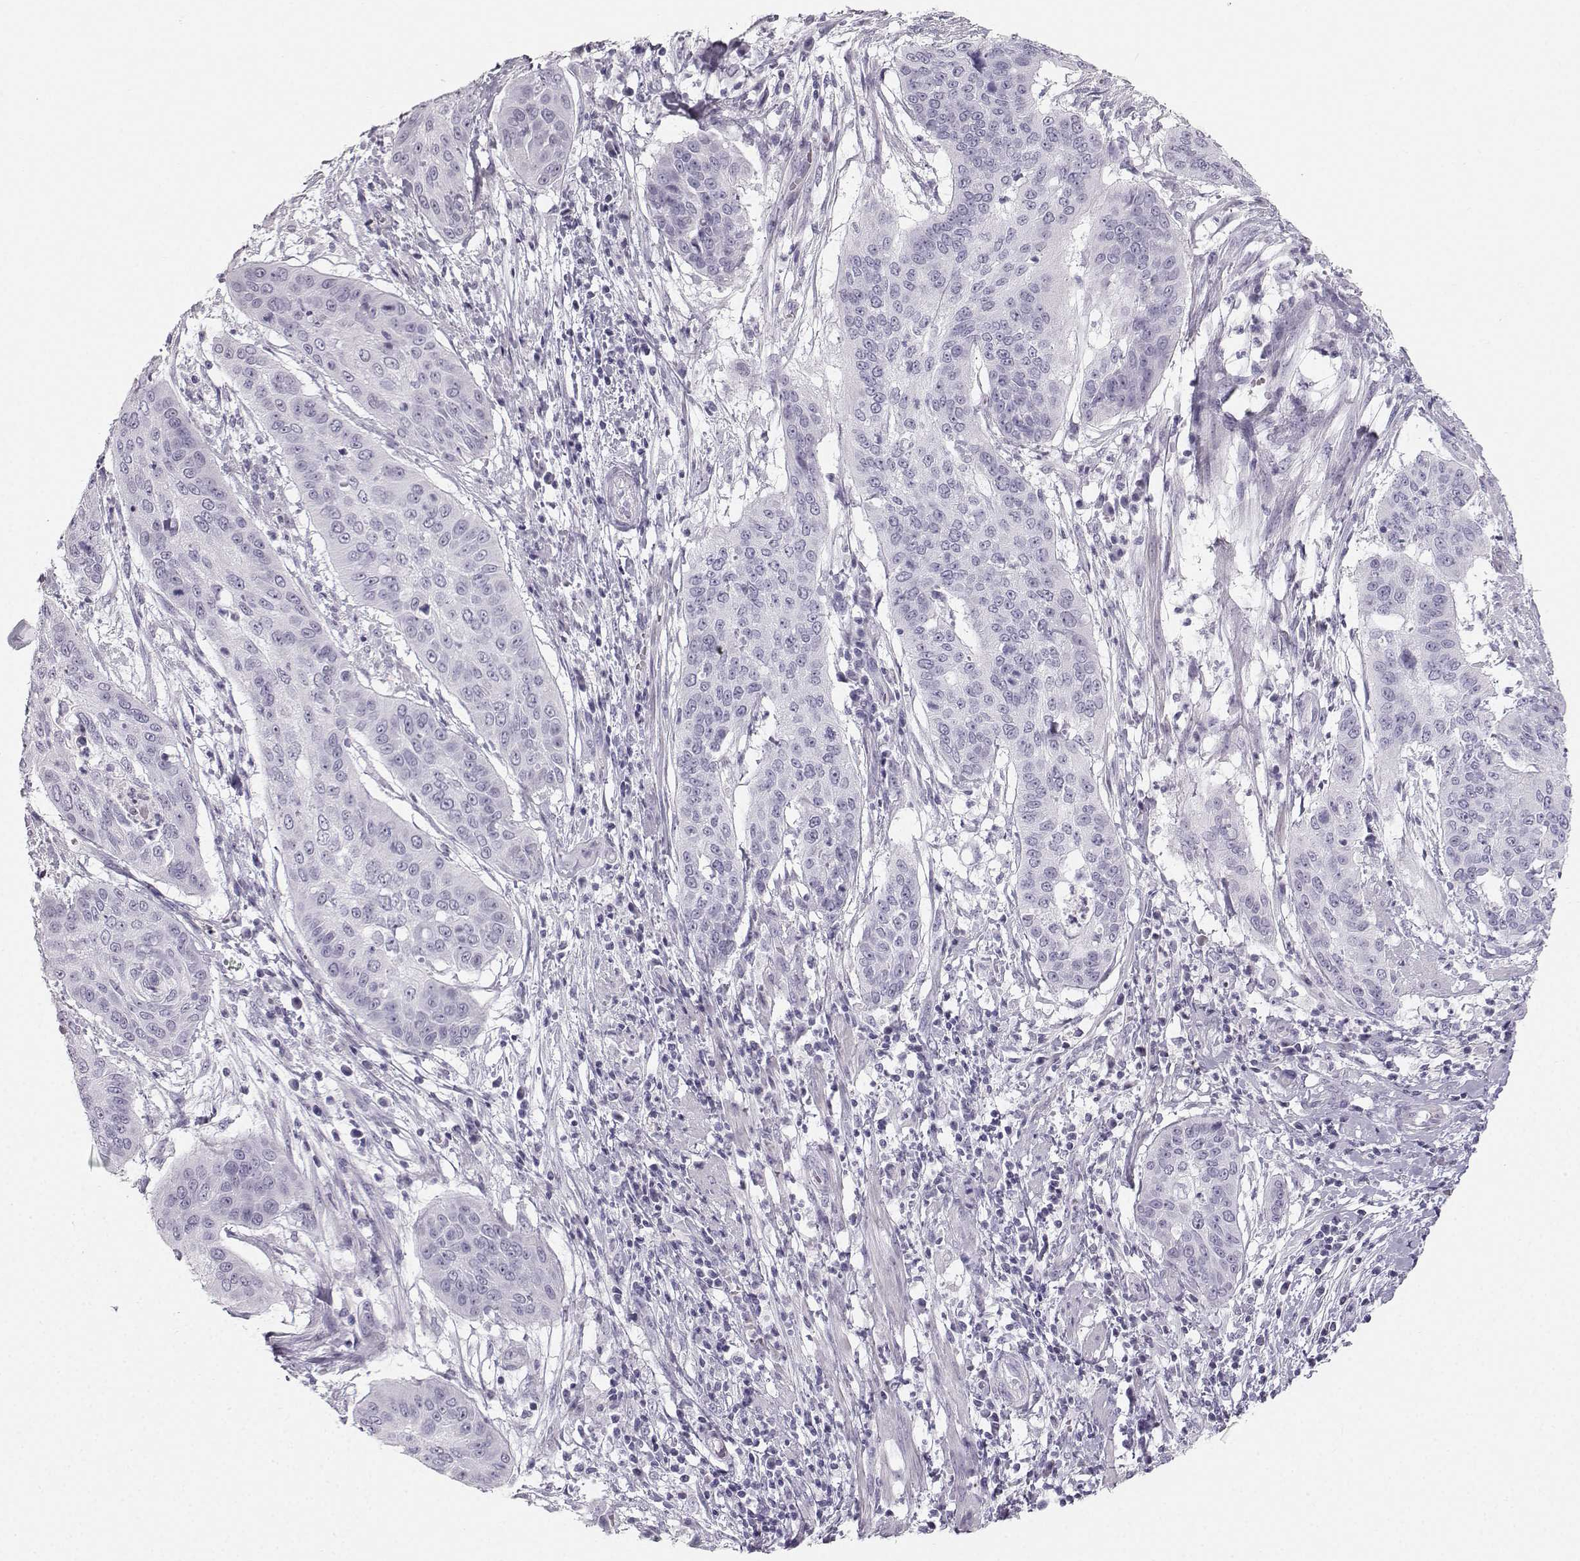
{"staining": {"intensity": "negative", "quantity": "none", "location": "none"}, "tissue": "cervical cancer", "cell_type": "Tumor cells", "image_type": "cancer", "snomed": [{"axis": "morphology", "description": "Squamous cell carcinoma, NOS"}, {"axis": "topography", "description": "Cervix"}], "caption": "Cervical squamous cell carcinoma stained for a protein using immunohistochemistry displays no positivity tumor cells.", "gene": "CASR", "patient": {"sex": "female", "age": 39}}